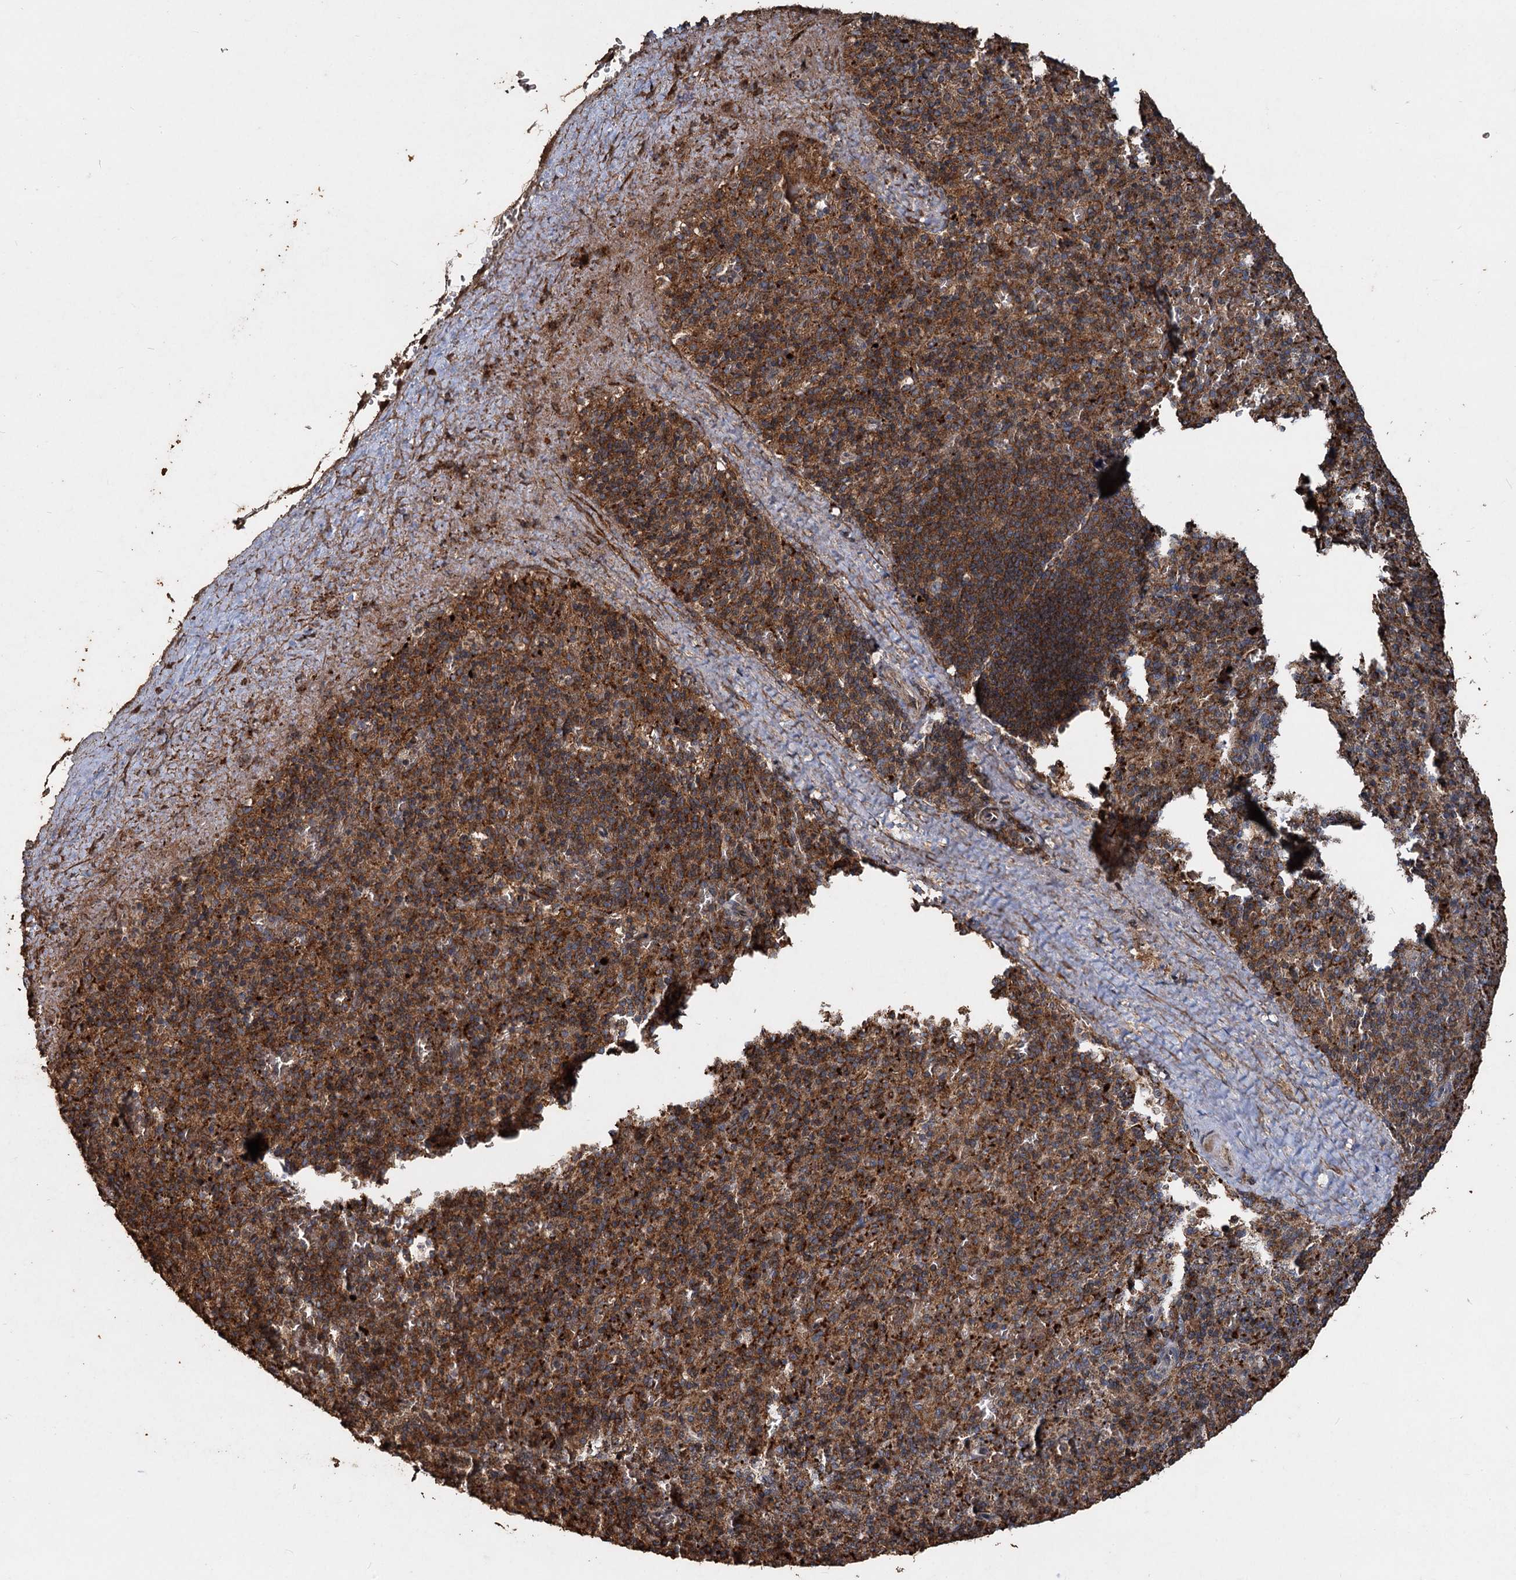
{"staining": {"intensity": "moderate", "quantity": ">75%", "location": "cytoplasmic/membranous"}, "tissue": "spleen", "cell_type": "Cells in red pulp", "image_type": "normal", "snomed": [{"axis": "morphology", "description": "Normal tissue, NOS"}, {"axis": "topography", "description": "Spleen"}], "caption": "Immunohistochemical staining of normal spleen displays >75% levels of moderate cytoplasmic/membranous protein staining in about >75% of cells in red pulp.", "gene": "NOTCH2NLA", "patient": {"sex": "male", "age": 82}}